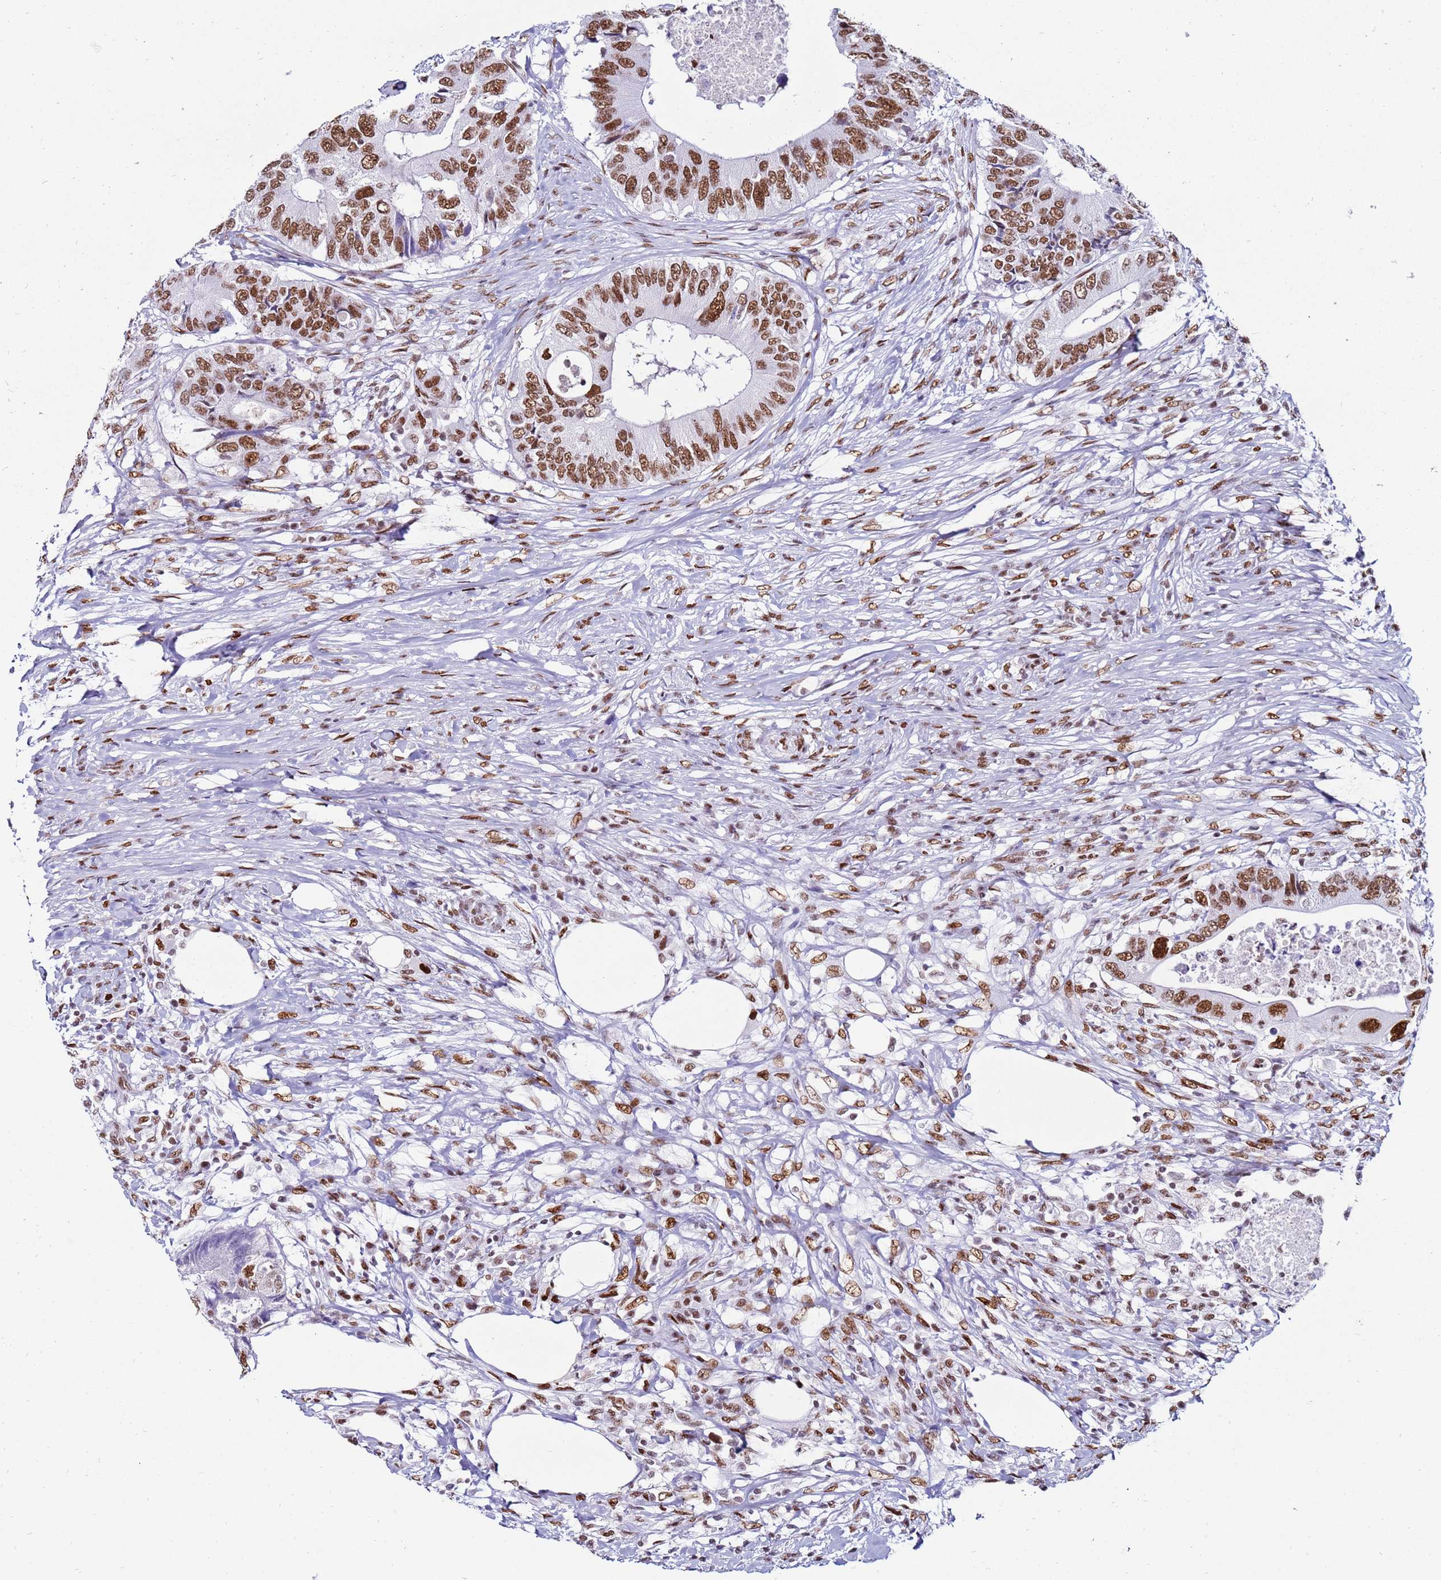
{"staining": {"intensity": "moderate", "quantity": ">75%", "location": "nuclear"}, "tissue": "colorectal cancer", "cell_type": "Tumor cells", "image_type": "cancer", "snomed": [{"axis": "morphology", "description": "Adenocarcinoma, NOS"}, {"axis": "topography", "description": "Colon"}], "caption": "This image shows immunohistochemistry staining of colorectal cancer, with medium moderate nuclear staining in approximately >75% of tumor cells.", "gene": "KPNA4", "patient": {"sex": "male", "age": 71}}